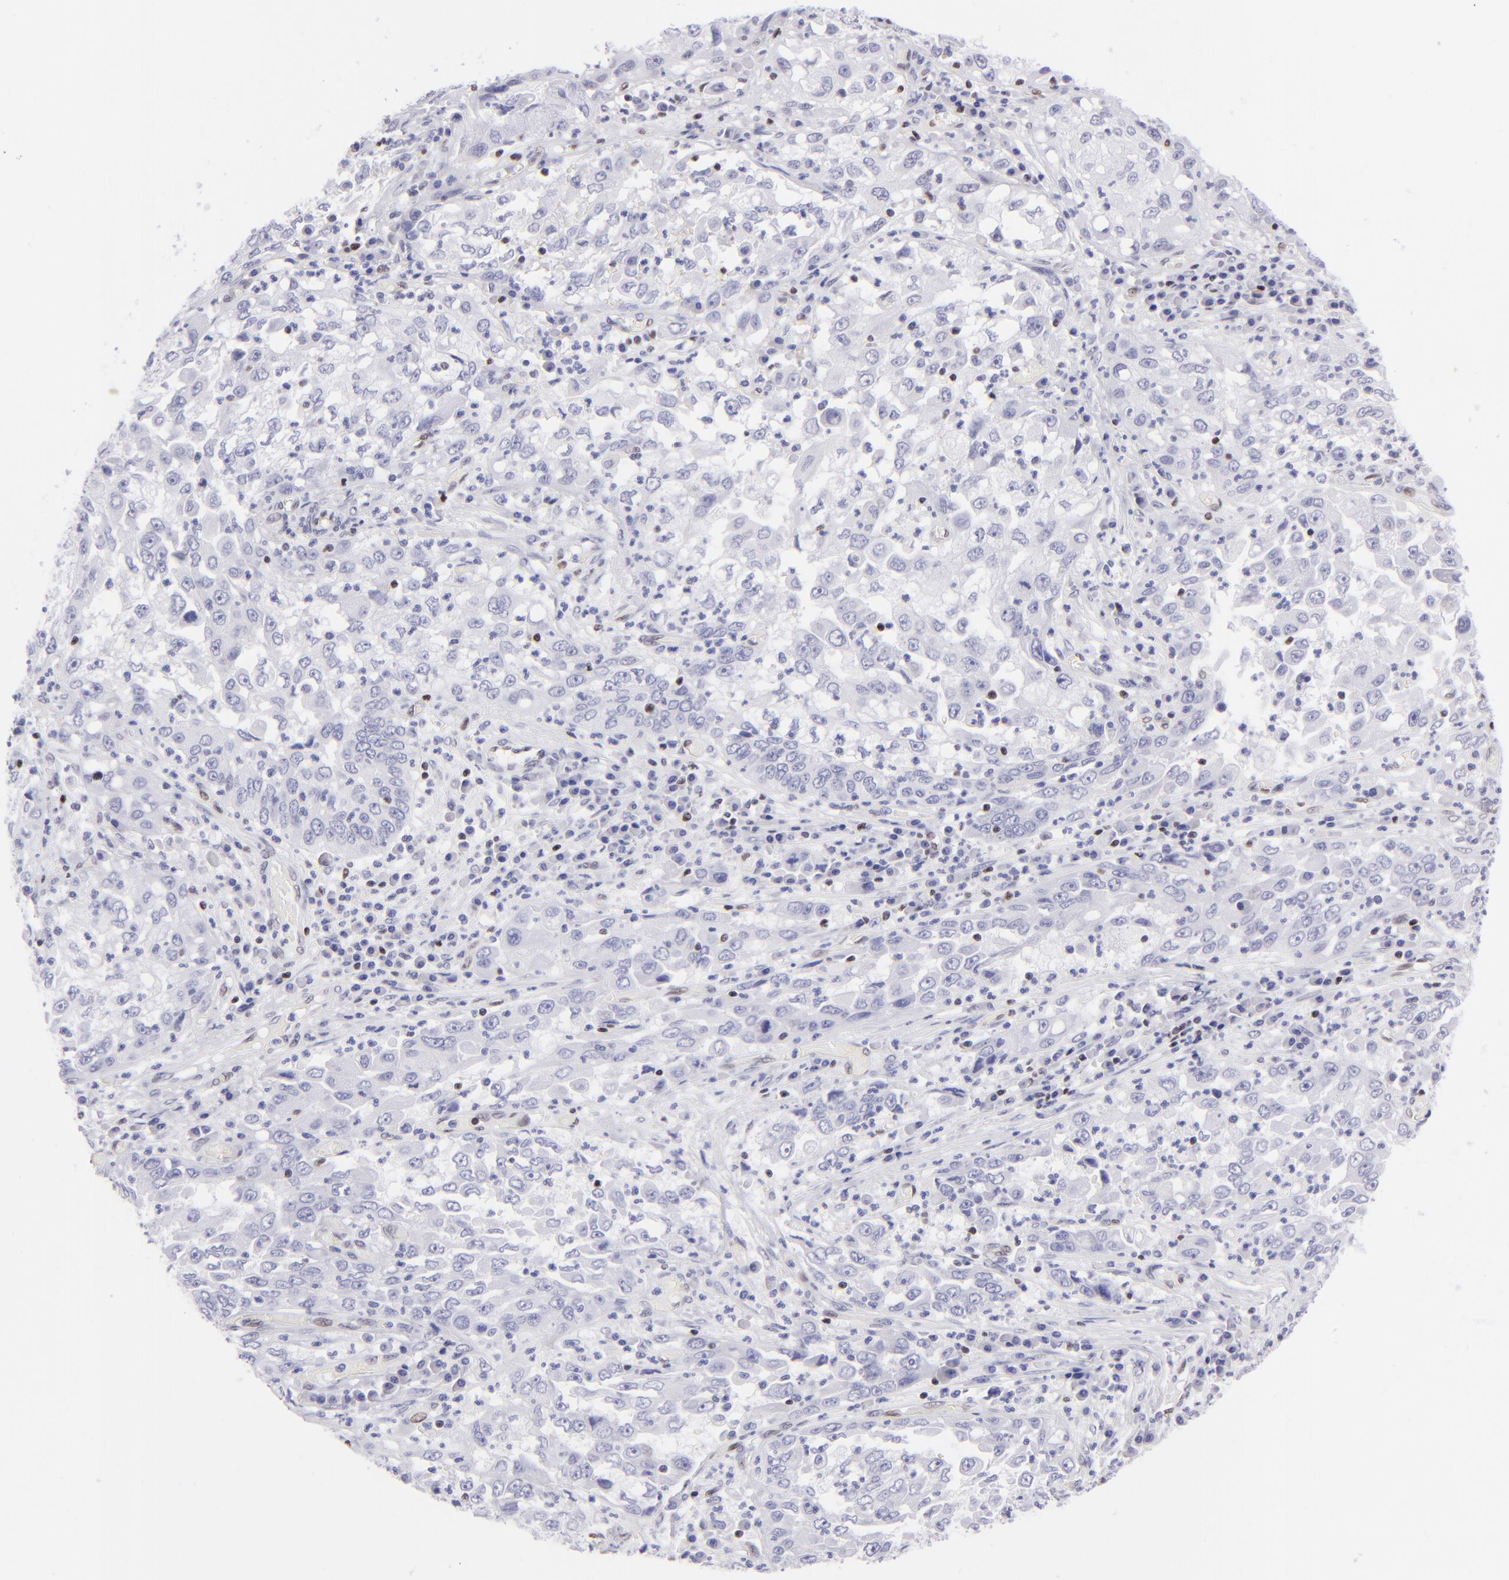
{"staining": {"intensity": "negative", "quantity": "none", "location": "none"}, "tissue": "cervical cancer", "cell_type": "Tumor cells", "image_type": "cancer", "snomed": [{"axis": "morphology", "description": "Squamous cell carcinoma, NOS"}, {"axis": "topography", "description": "Cervix"}], "caption": "Immunohistochemistry of human cervical cancer displays no positivity in tumor cells.", "gene": "ETS1", "patient": {"sex": "female", "age": 36}}